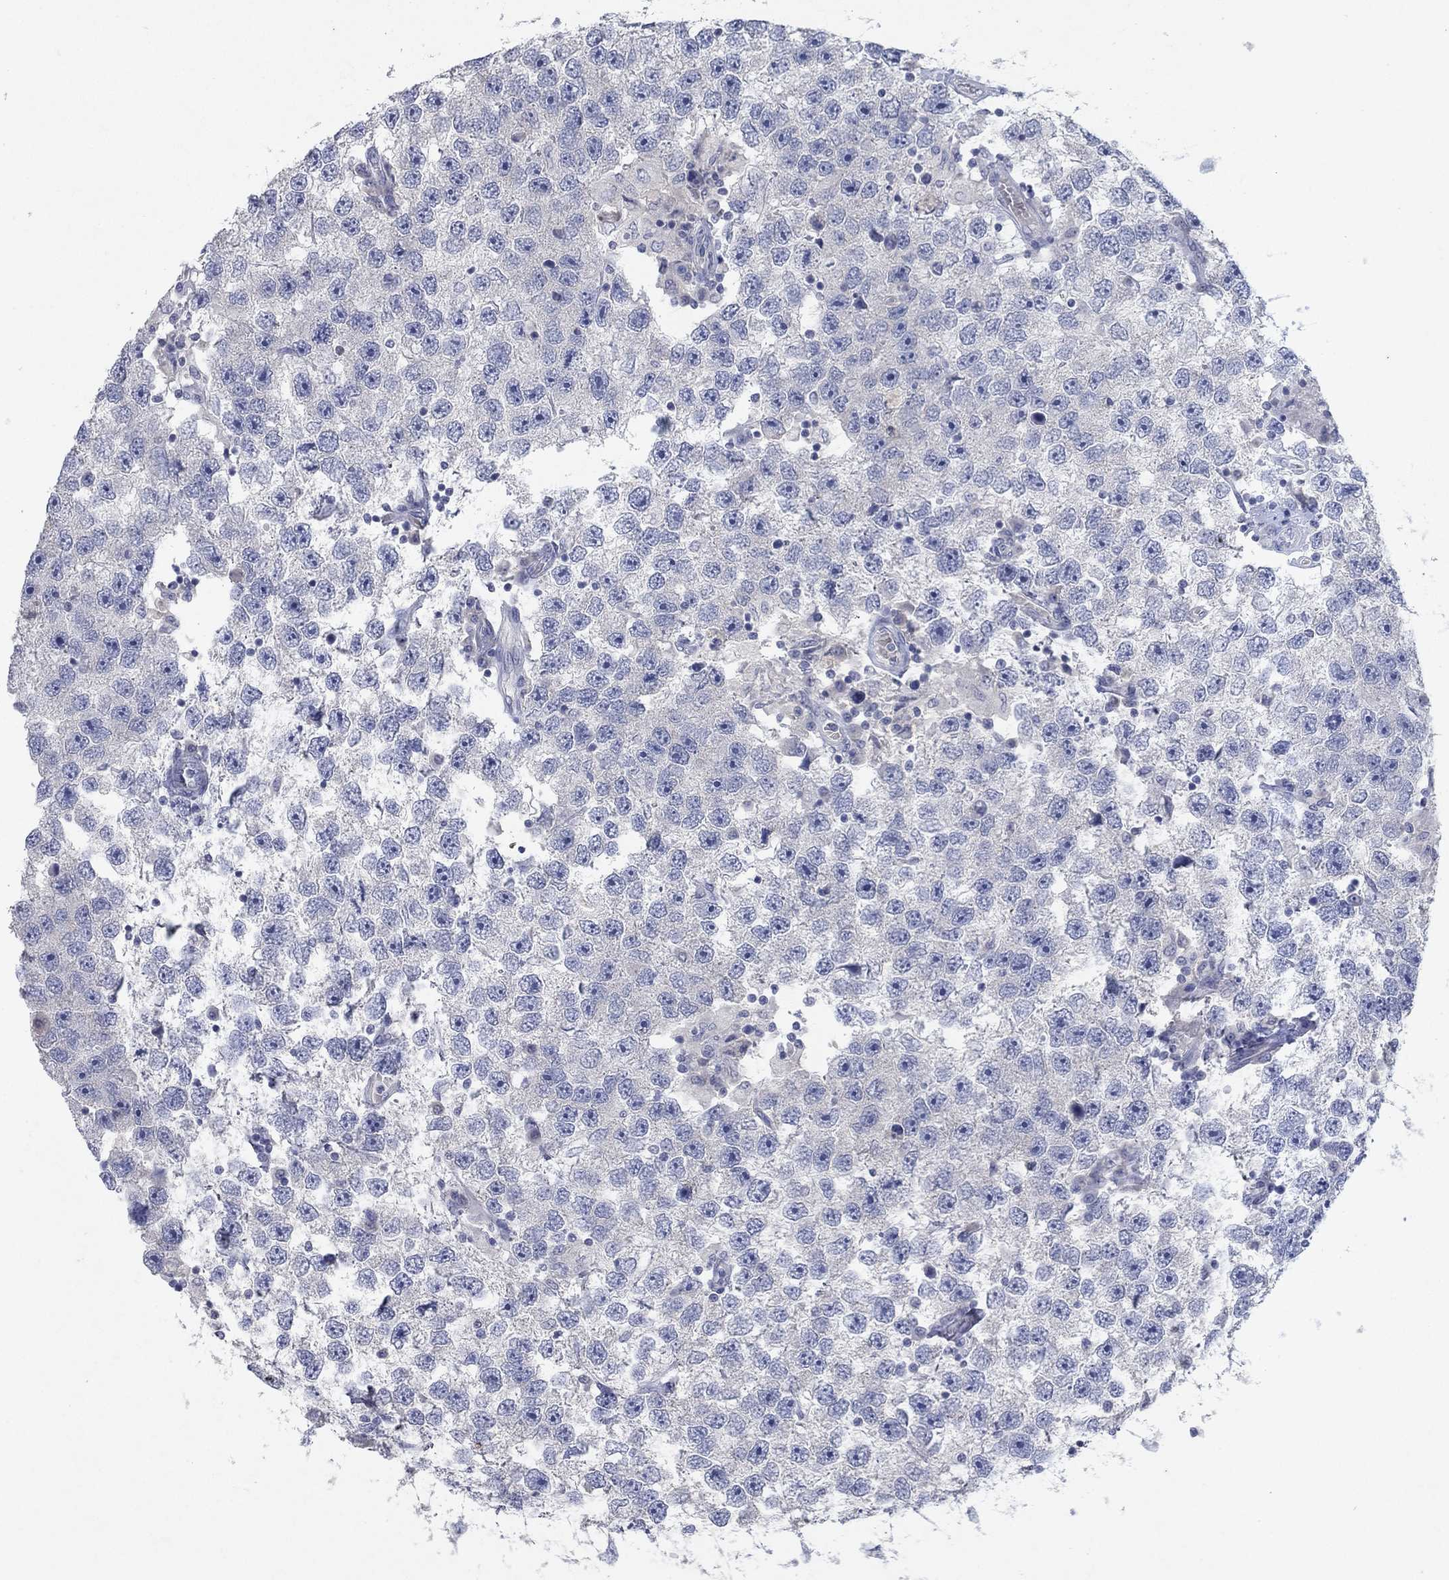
{"staining": {"intensity": "negative", "quantity": "none", "location": "none"}, "tissue": "testis cancer", "cell_type": "Tumor cells", "image_type": "cancer", "snomed": [{"axis": "morphology", "description": "Seminoma, NOS"}, {"axis": "topography", "description": "Testis"}], "caption": "Testis cancer (seminoma) was stained to show a protein in brown. There is no significant staining in tumor cells.", "gene": "KRT40", "patient": {"sex": "male", "age": 26}}